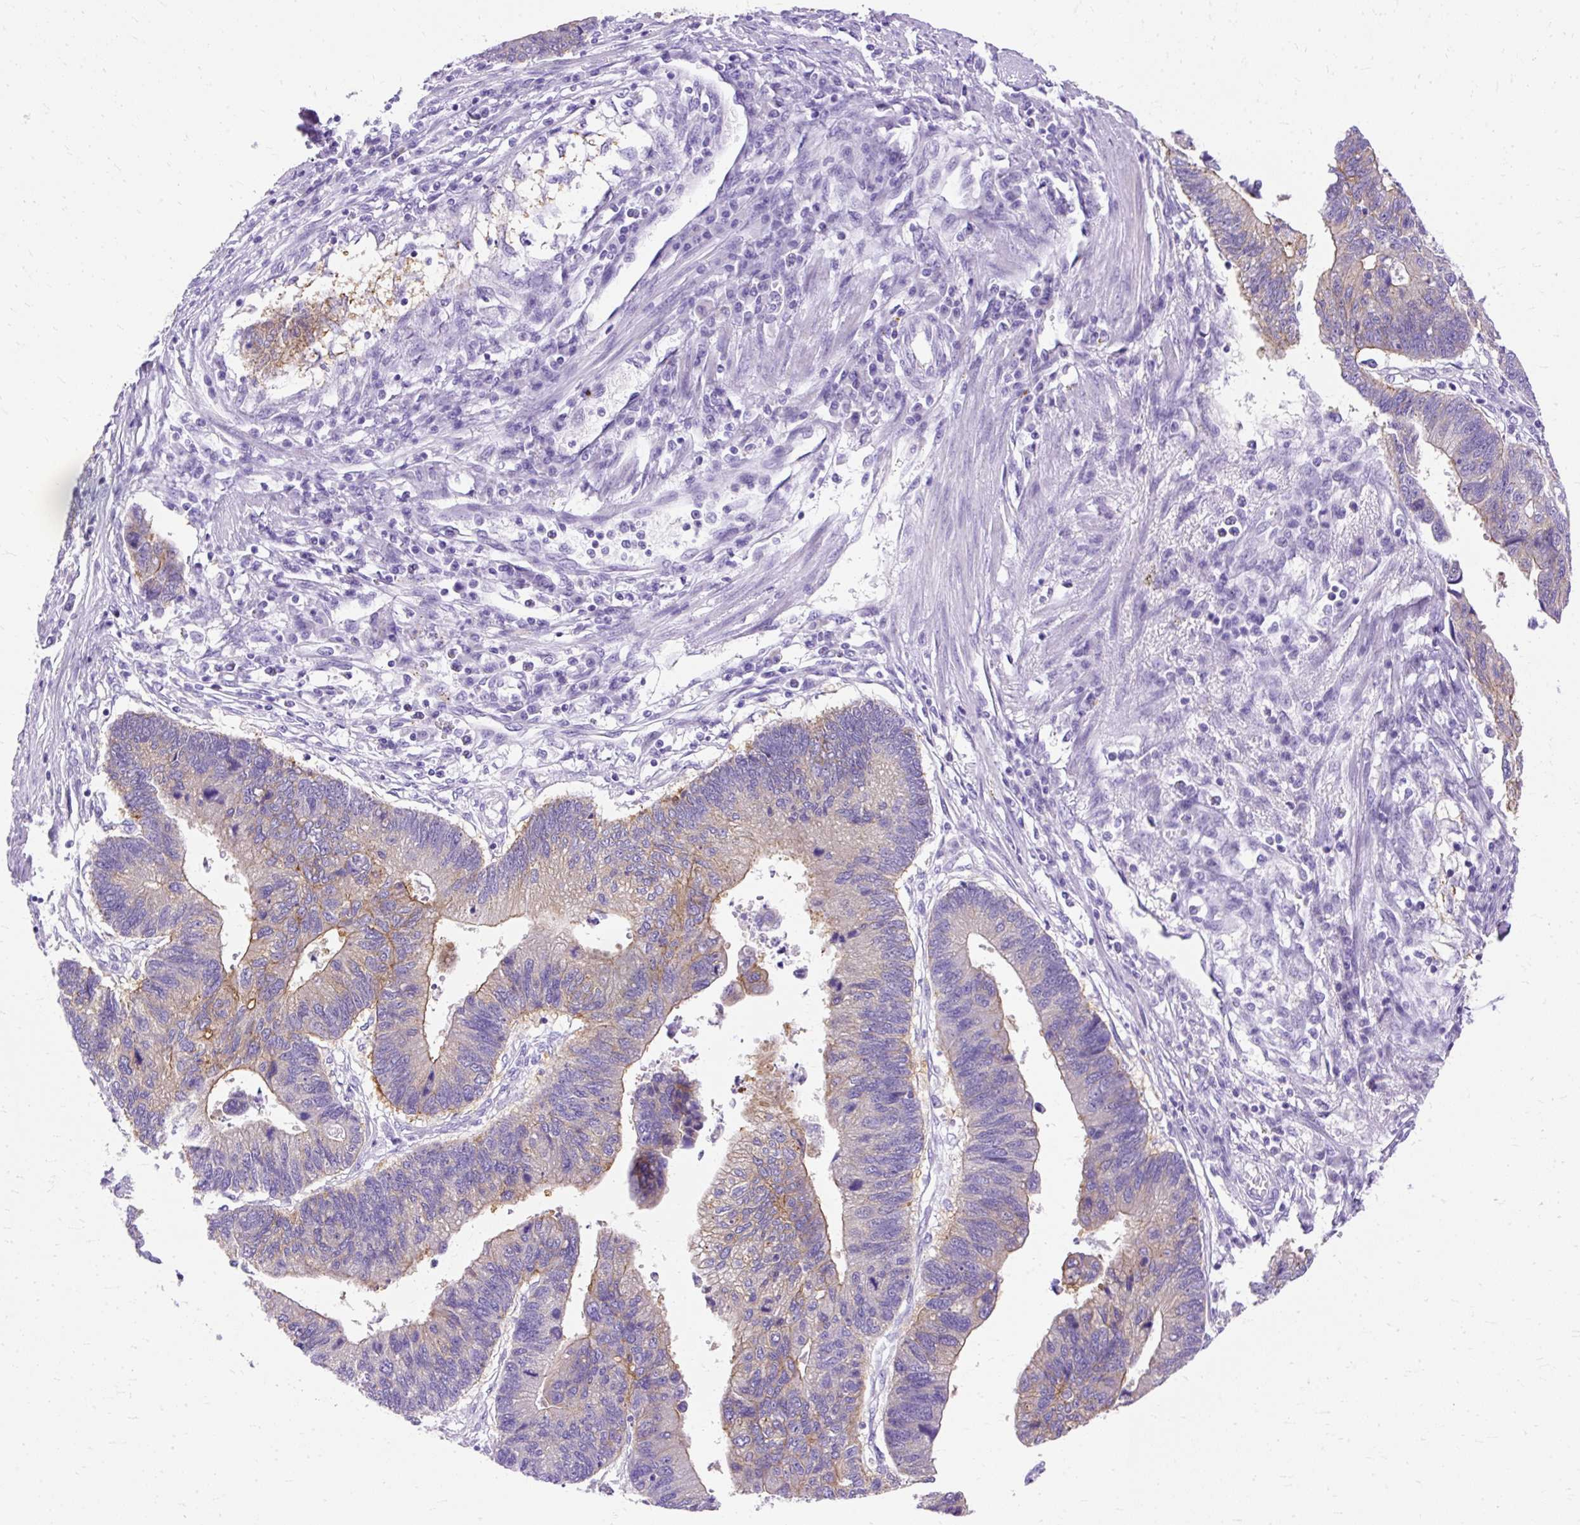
{"staining": {"intensity": "moderate", "quantity": "<25%", "location": "cytoplasmic/membranous"}, "tissue": "stomach cancer", "cell_type": "Tumor cells", "image_type": "cancer", "snomed": [{"axis": "morphology", "description": "Adenocarcinoma, NOS"}, {"axis": "topography", "description": "Stomach"}], "caption": "Moderate cytoplasmic/membranous protein positivity is seen in about <25% of tumor cells in stomach cancer. (DAB IHC with brightfield microscopy, high magnification).", "gene": "MYO6", "patient": {"sex": "male", "age": 59}}